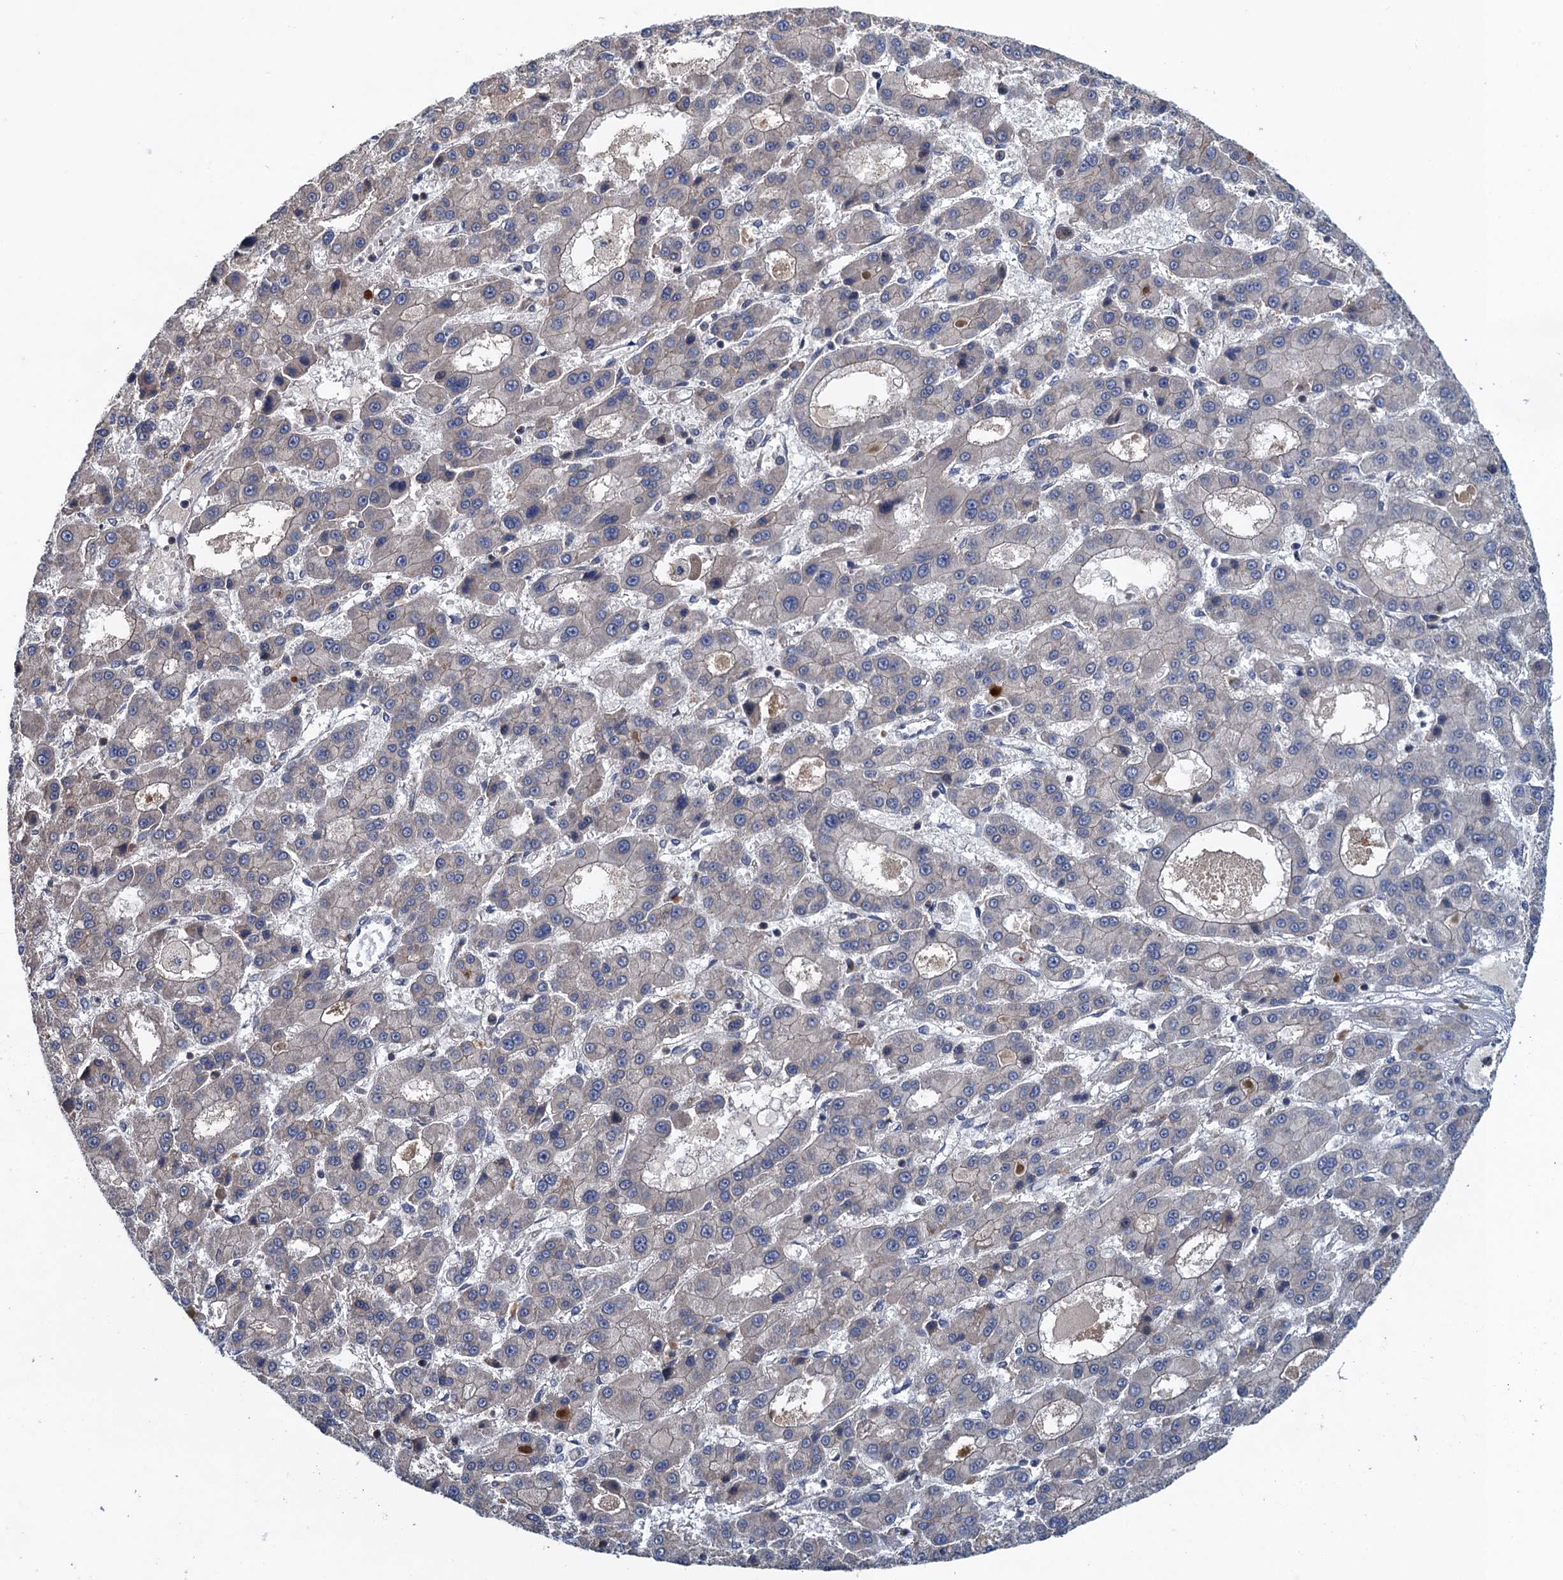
{"staining": {"intensity": "negative", "quantity": "none", "location": "none"}, "tissue": "liver cancer", "cell_type": "Tumor cells", "image_type": "cancer", "snomed": [{"axis": "morphology", "description": "Carcinoma, Hepatocellular, NOS"}, {"axis": "topography", "description": "Liver"}], "caption": "High magnification brightfield microscopy of liver cancer (hepatocellular carcinoma) stained with DAB (3,3'-diaminobenzidine) (brown) and counterstained with hematoxylin (blue): tumor cells show no significant expression.", "gene": "MDM1", "patient": {"sex": "male", "age": 70}}